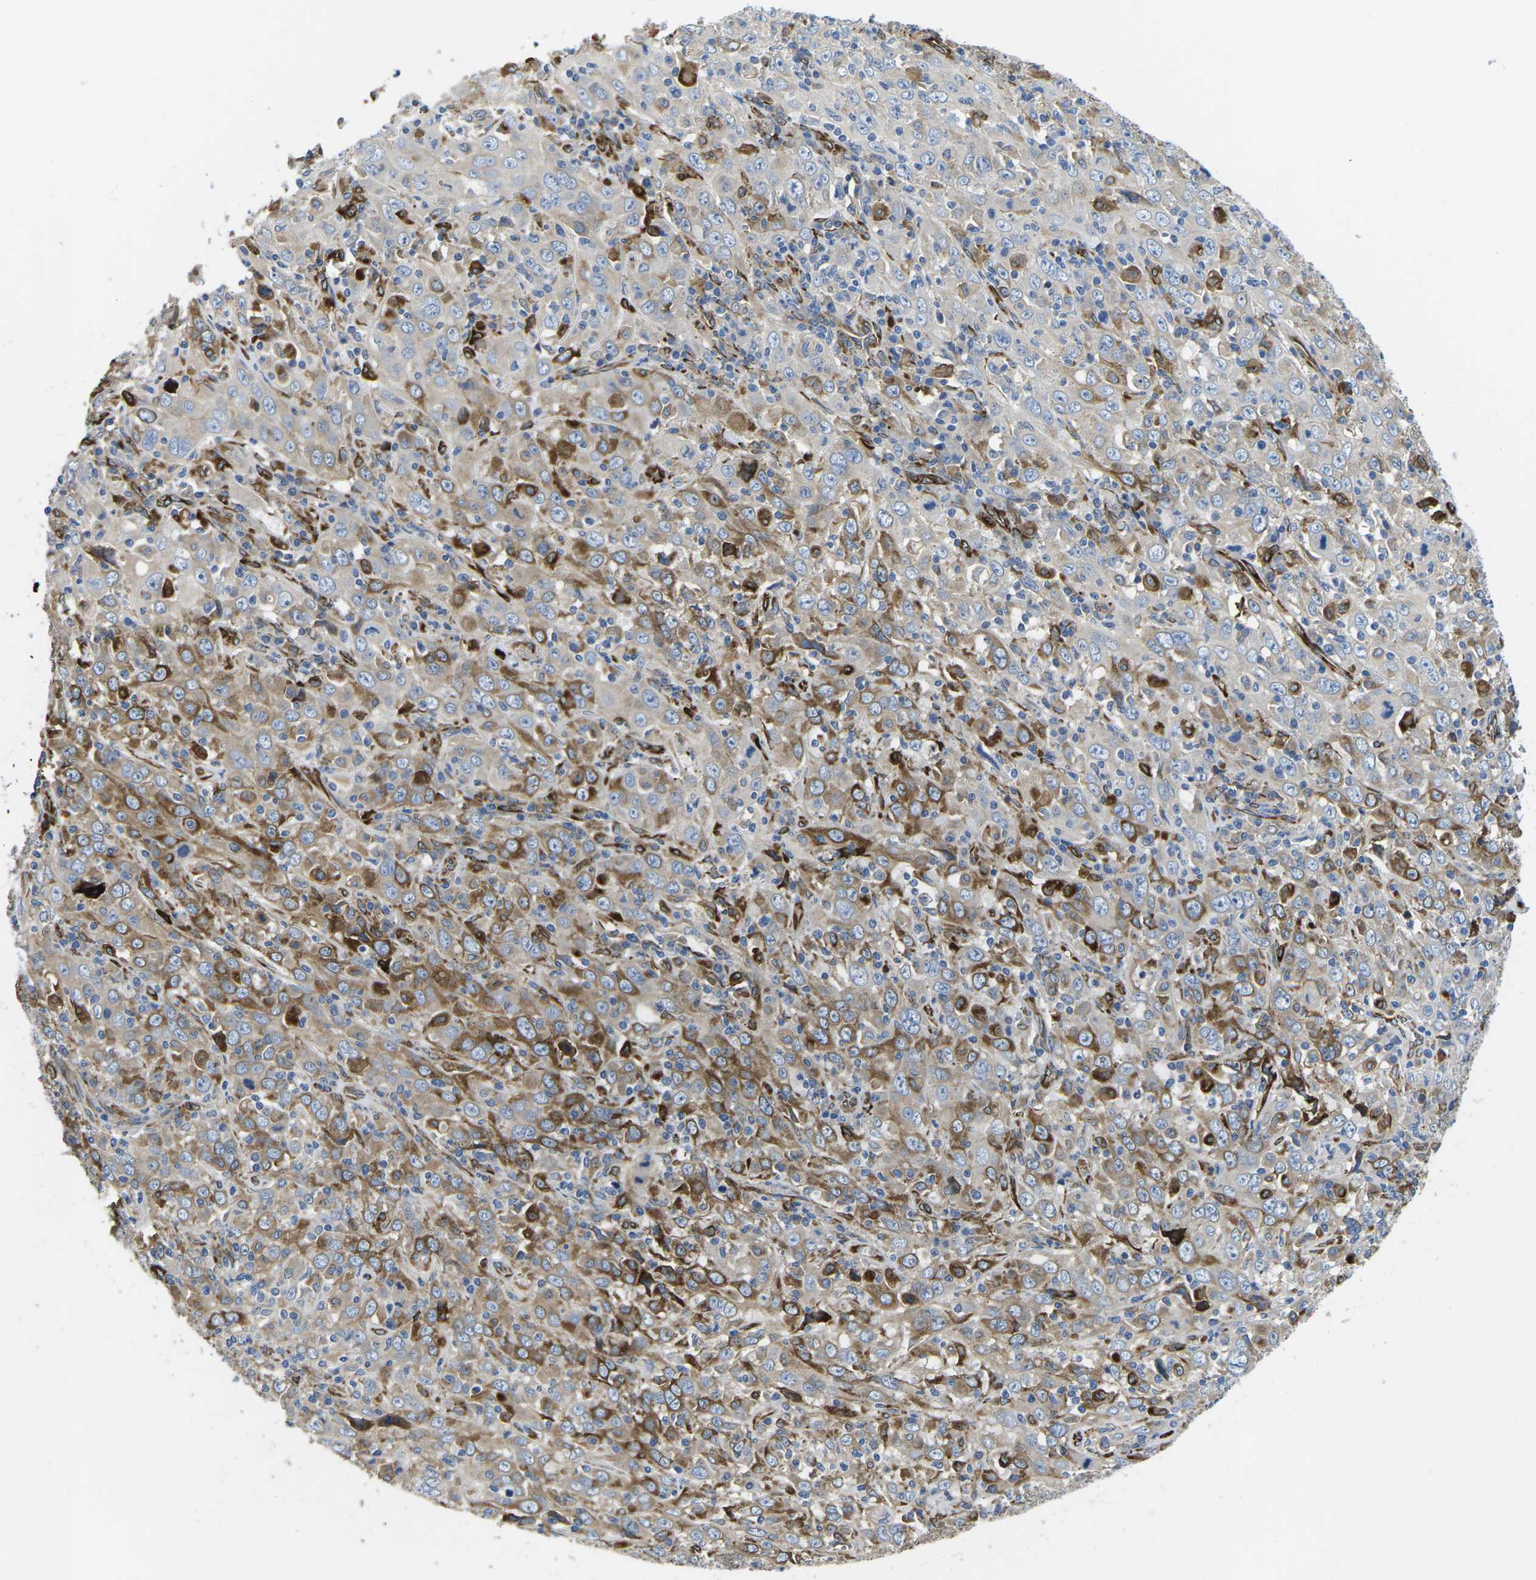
{"staining": {"intensity": "moderate", "quantity": "25%-75%", "location": "cytoplasmic/membranous"}, "tissue": "cervical cancer", "cell_type": "Tumor cells", "image_type": "cancer", "snomed": [{"axis": "morphology", "description": "Squamous cell carcinoma, NOS"}, {"axis": "topography", "description": "Cervix"}], "caption": "Protein staining demonstrates moderate cytoplasmic/membranous positivity in about 25%-75% of tumor cells in cervical squamous cell carcinoma.", "gene": "PDZD8", "patient": {"sex": "female", "age": 46}}